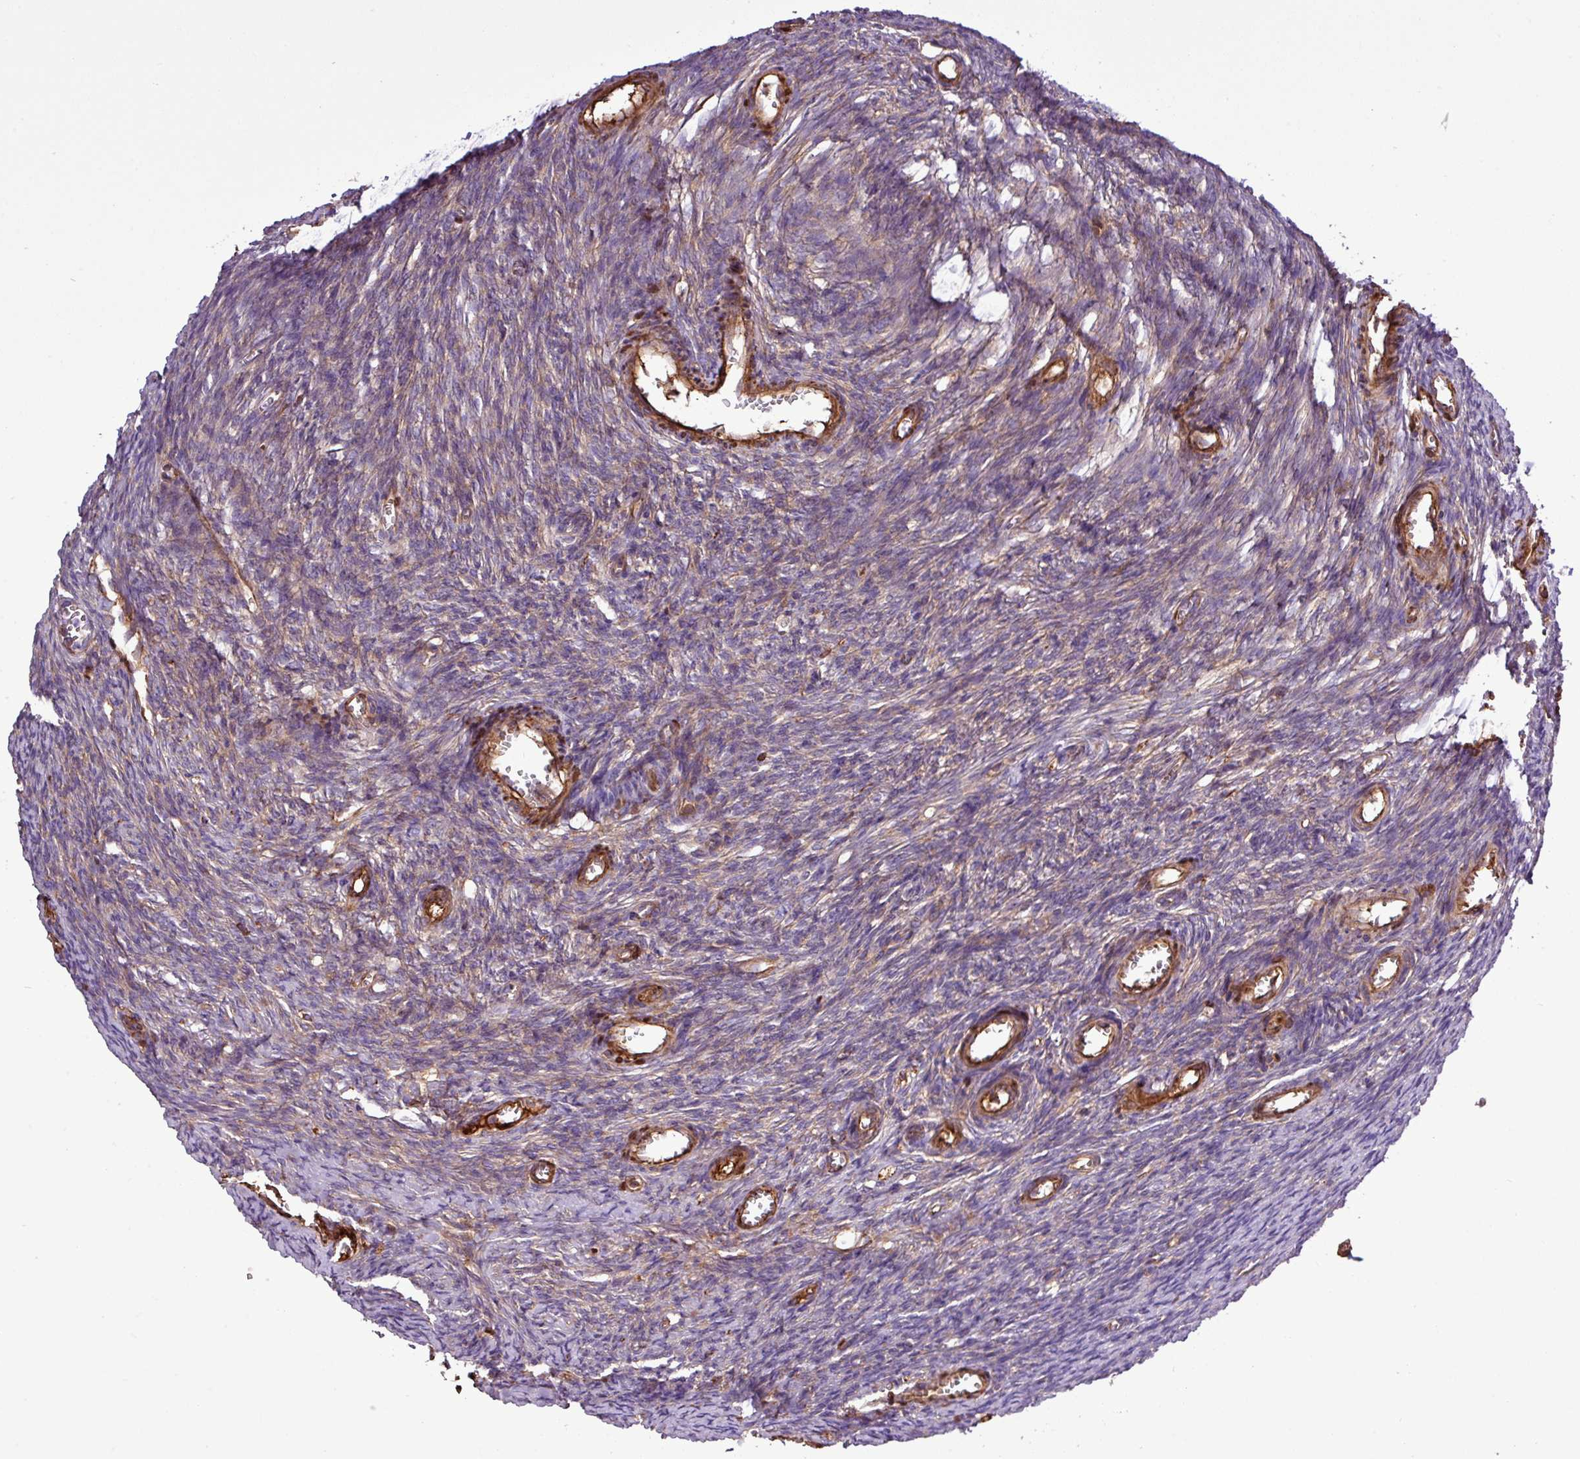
{"staining": {"intensity": "weak", "quantity": ">75%", "location": "cytoplasmic/membranous"}, "tissue": "ovary", "cell_type": "Ovarian stroma cells", "image_type": "normal", "snomed": [{"axis": "morphology", "description": "Normal tissue, NOS"}, {"axis": "topography", "description": "Ovary"}], "caption": "This is a photomicrograph of immunohistochemistry staining of benign ovary, which shows weak positivity in the cytoplasmic/membranous of ovarian stroma cells.", "gene": "CWH43", "patient": {"sex": "female", "age": 44}}